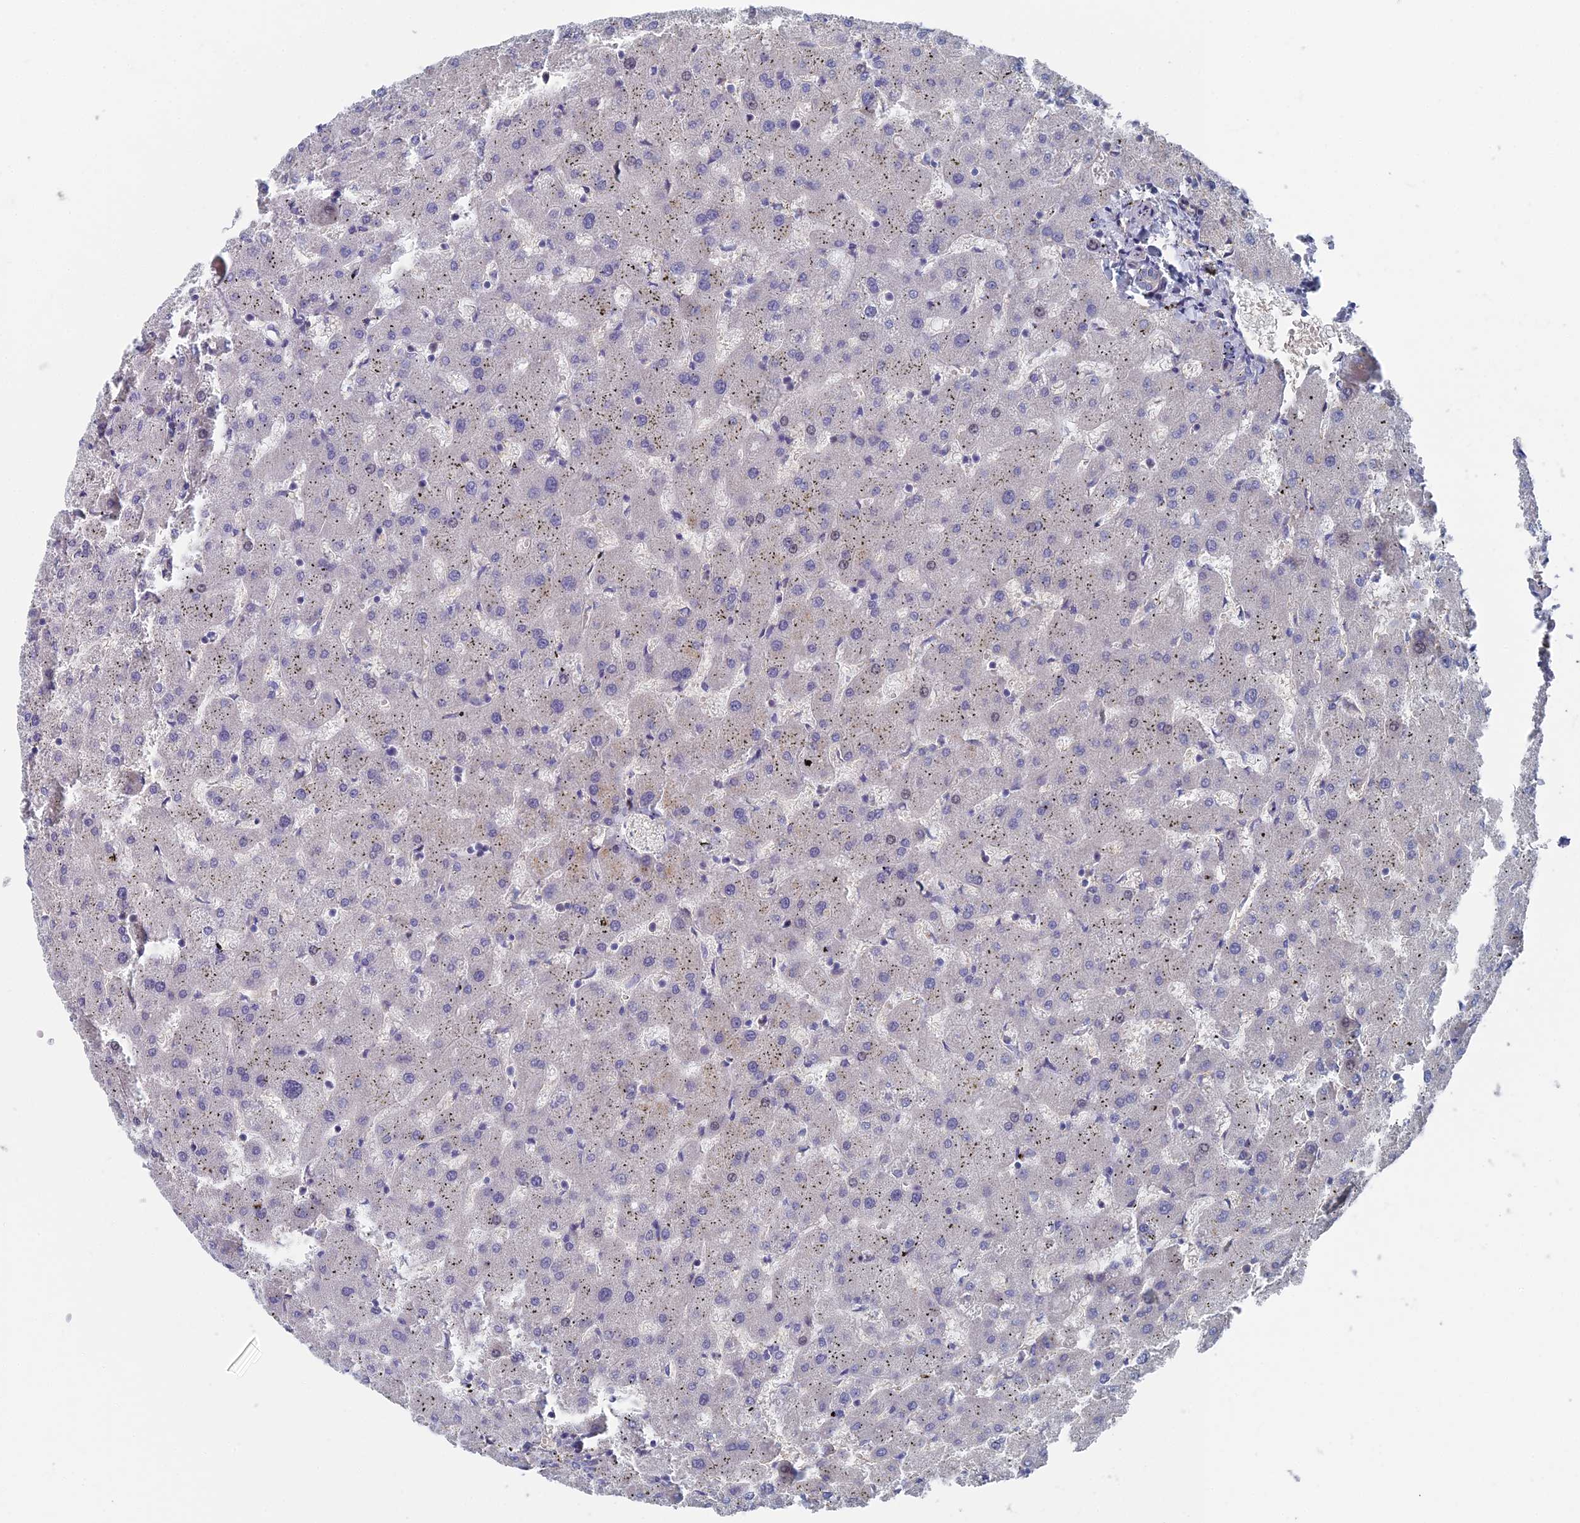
{"staining": {"intensity": "negative", "quantity": "none", "location": "none"}, "tissue": "liver", "cell_type": "Cholangiocytes", "image_type": "normal", "snomed": [{"axis": "morphology", "description": "Normal tissue, NOS"}, {"axis": "topography", "description": "Liver"}], "caption": "Histopathology image shows no significant protein expression in cholangiocytes of benign liver. (Immunohistochemistry (ihc), brightfield microscopy, high magnification).", "gene": "ARAP3", "patient": {"sex": "female", "age": 63}}